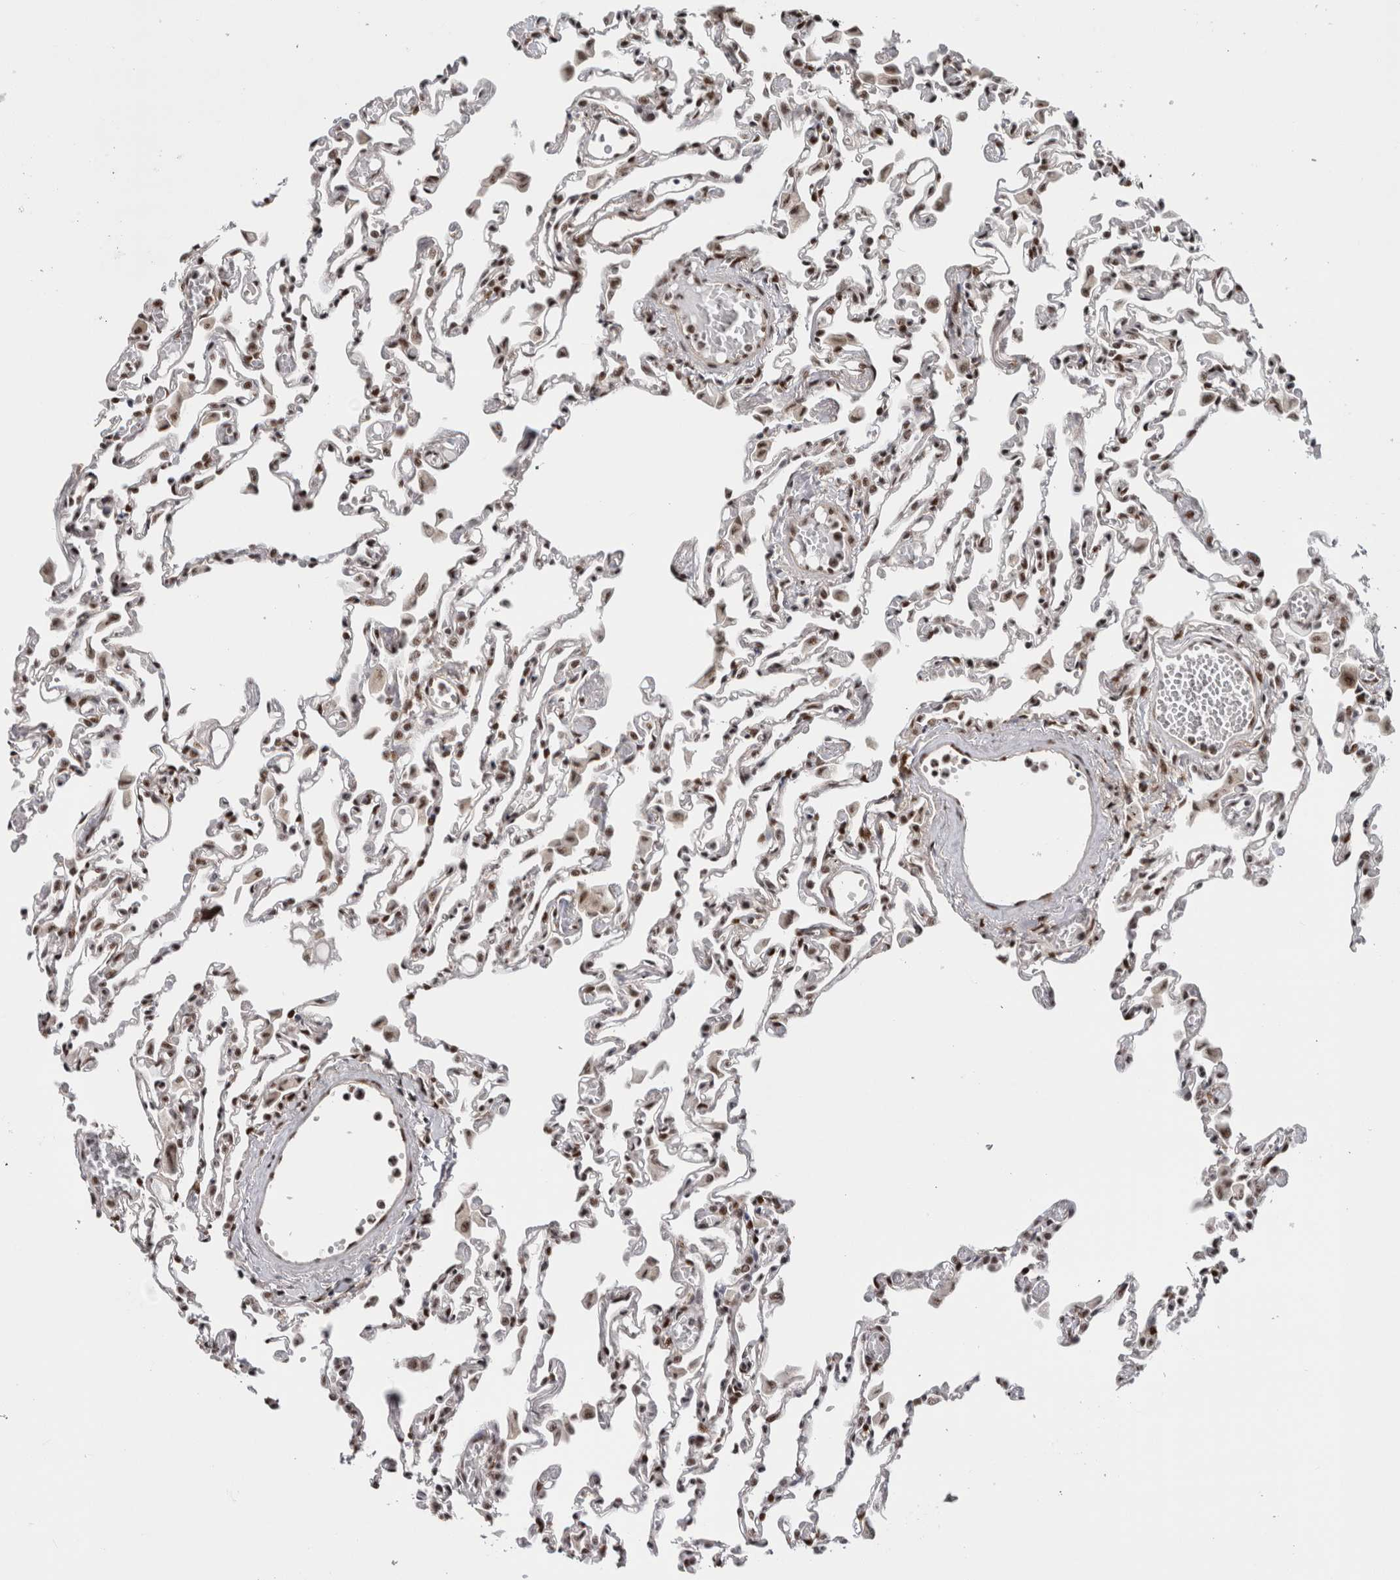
{"staining": {"intensity": "moderate", "quantity": ">75%", "location": "nuclear"}, "tissue": "lung", "cell_type": "Alveolar cells", "image_type": "normal", "snomed": [{"axis": "morphology", "description": "Normal tissue, NOS"}, {"axis": "topography", "description": "Bronchus"}, {"axis": "topography", "description": "Lung"}], "caption": "About >75% of alveolar cells in unremarkable lung show moderate nuclear protein positivity as visualized by brown immunohistochemical staining.", "gene": "MKNK1", "patient": {"sex": "female", "age": 49}}